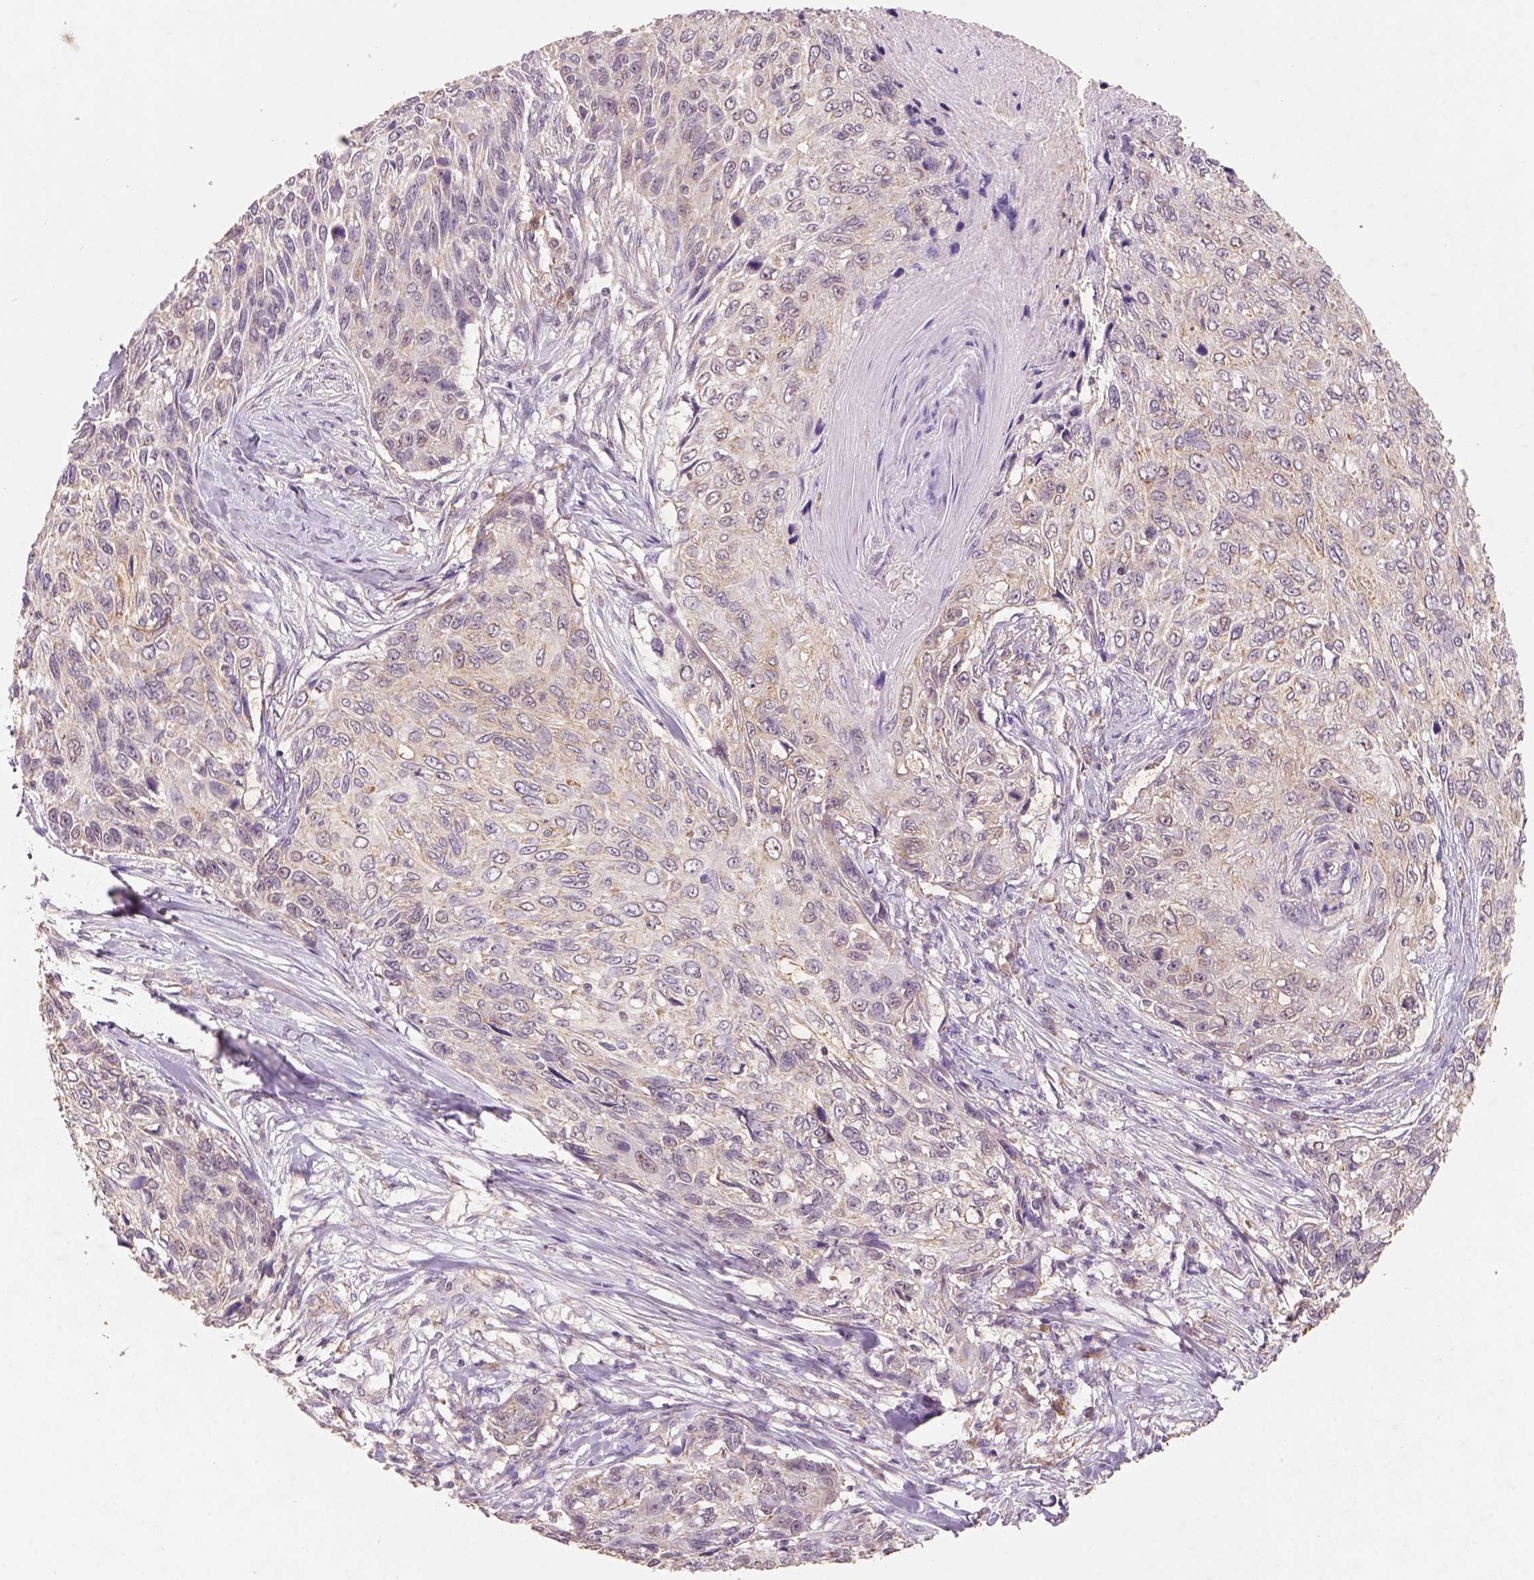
{"staining": {"intensity": "weak", "quantity": ">75%", "location": "cytoplasmic/membranous"}, "tissue": "skin cancer", "cell_type": "Tumor cells", "image_type": "cancer", "snomed": [{"axis": "morphology", "description": "Squamous cell carcinoma, NOS"}, {"axis": "topography", "description": "Skin"}], "caption": "Approximately >75% of tumor cells in skin cancer (squamous cell carcinoma) display weak cytoplasmic/membranous protein expression as visualized by brown immunohistochemical staining.", "gene": "AP2B1", "patient": {"sex": "male", "age": 92}}